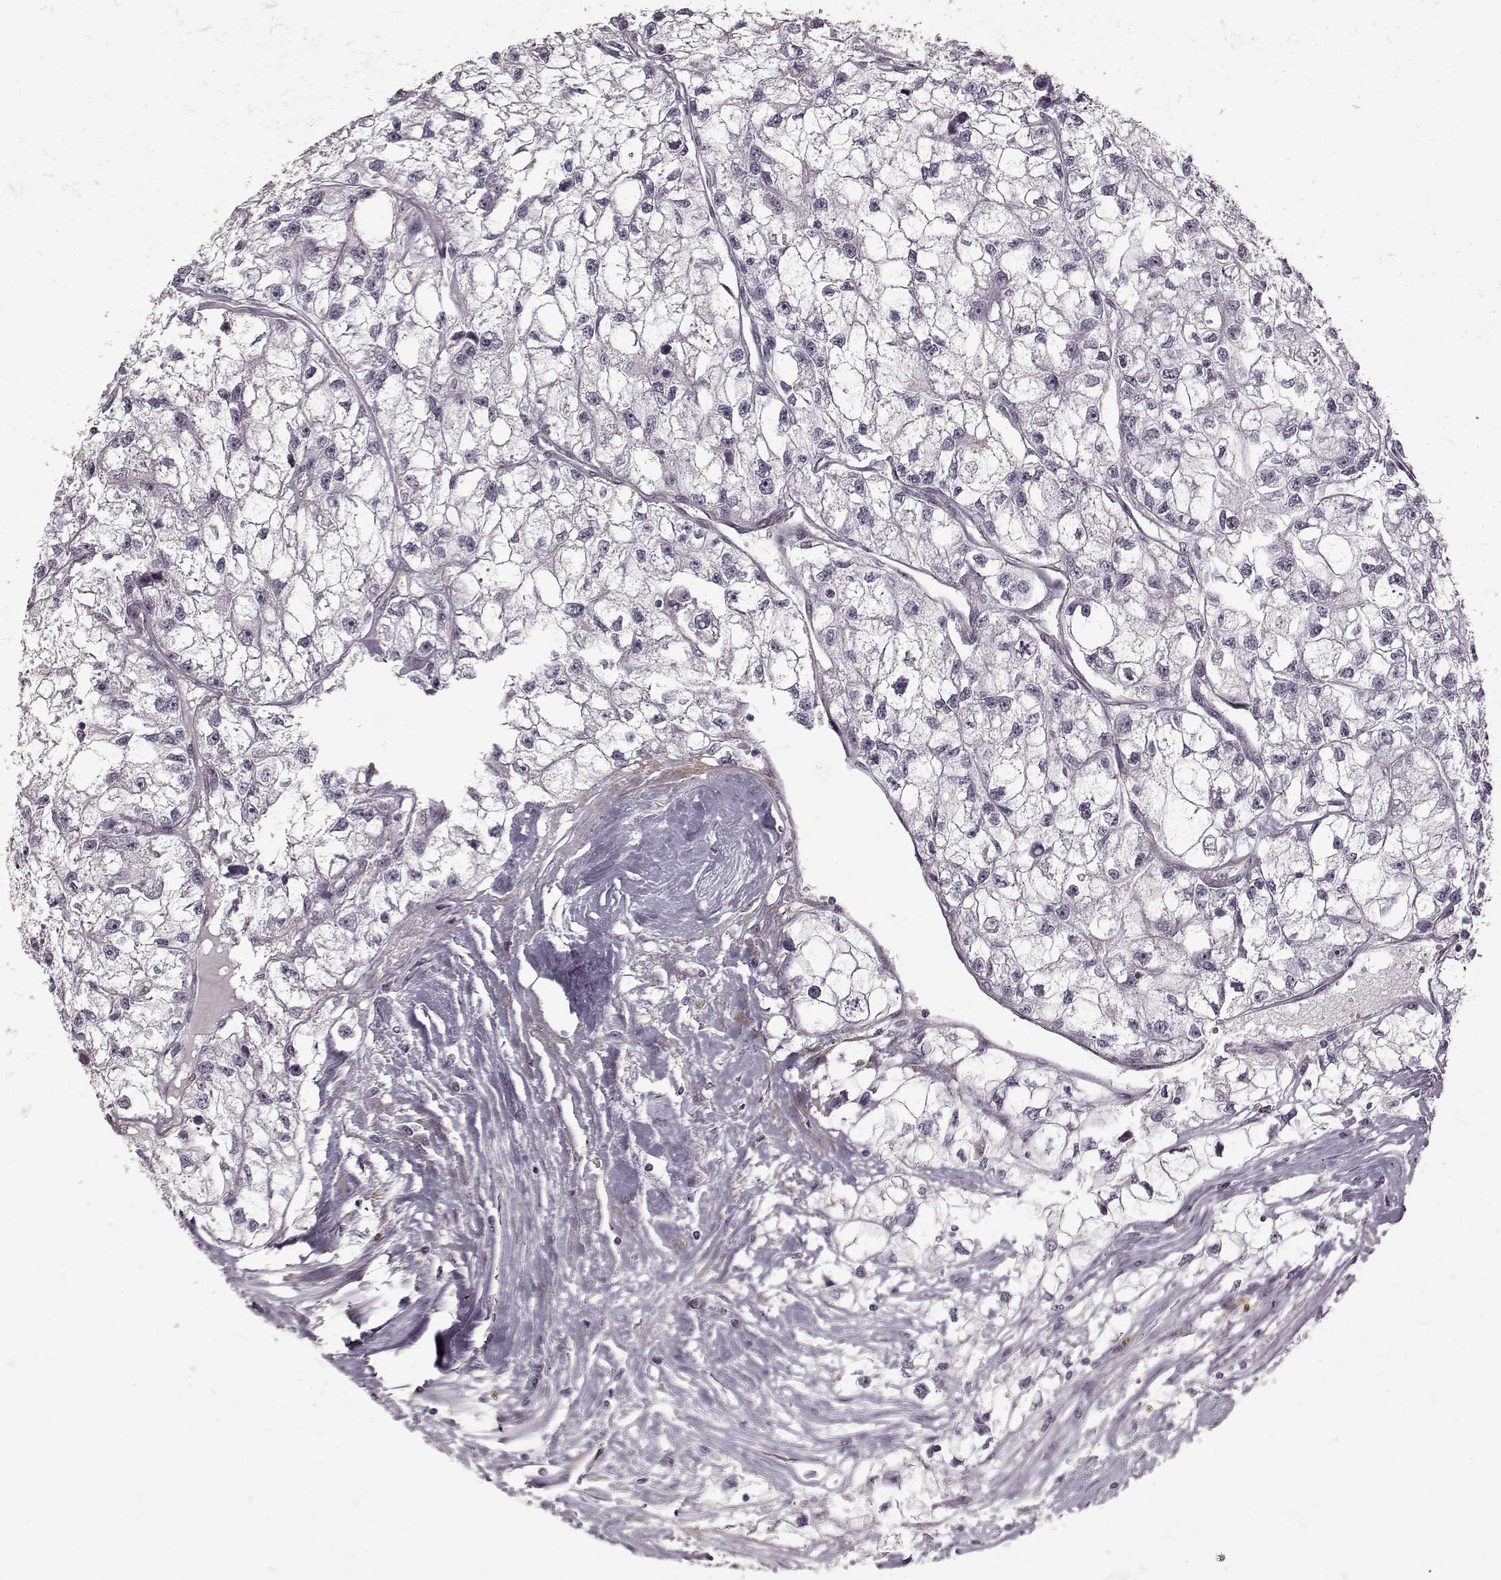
{"staining": {"intensity": "negative", "quantity": "none", "location": "none"}, "tissue": "renal cancer", "cell_type": "Tumor cells", "image_type": "cancer", "snomed": [{"axis": "morphology", "description": "Adenocarcinoma, NOS"}, {"axis": "topography", "description": "Kidney"}], "caption": "Renal adenocarcinoma stained for a protein using IHC reveals no positivity tumor cells.", "gene": "LAMB2", "patient": {"sex": "male", "age": 56}}